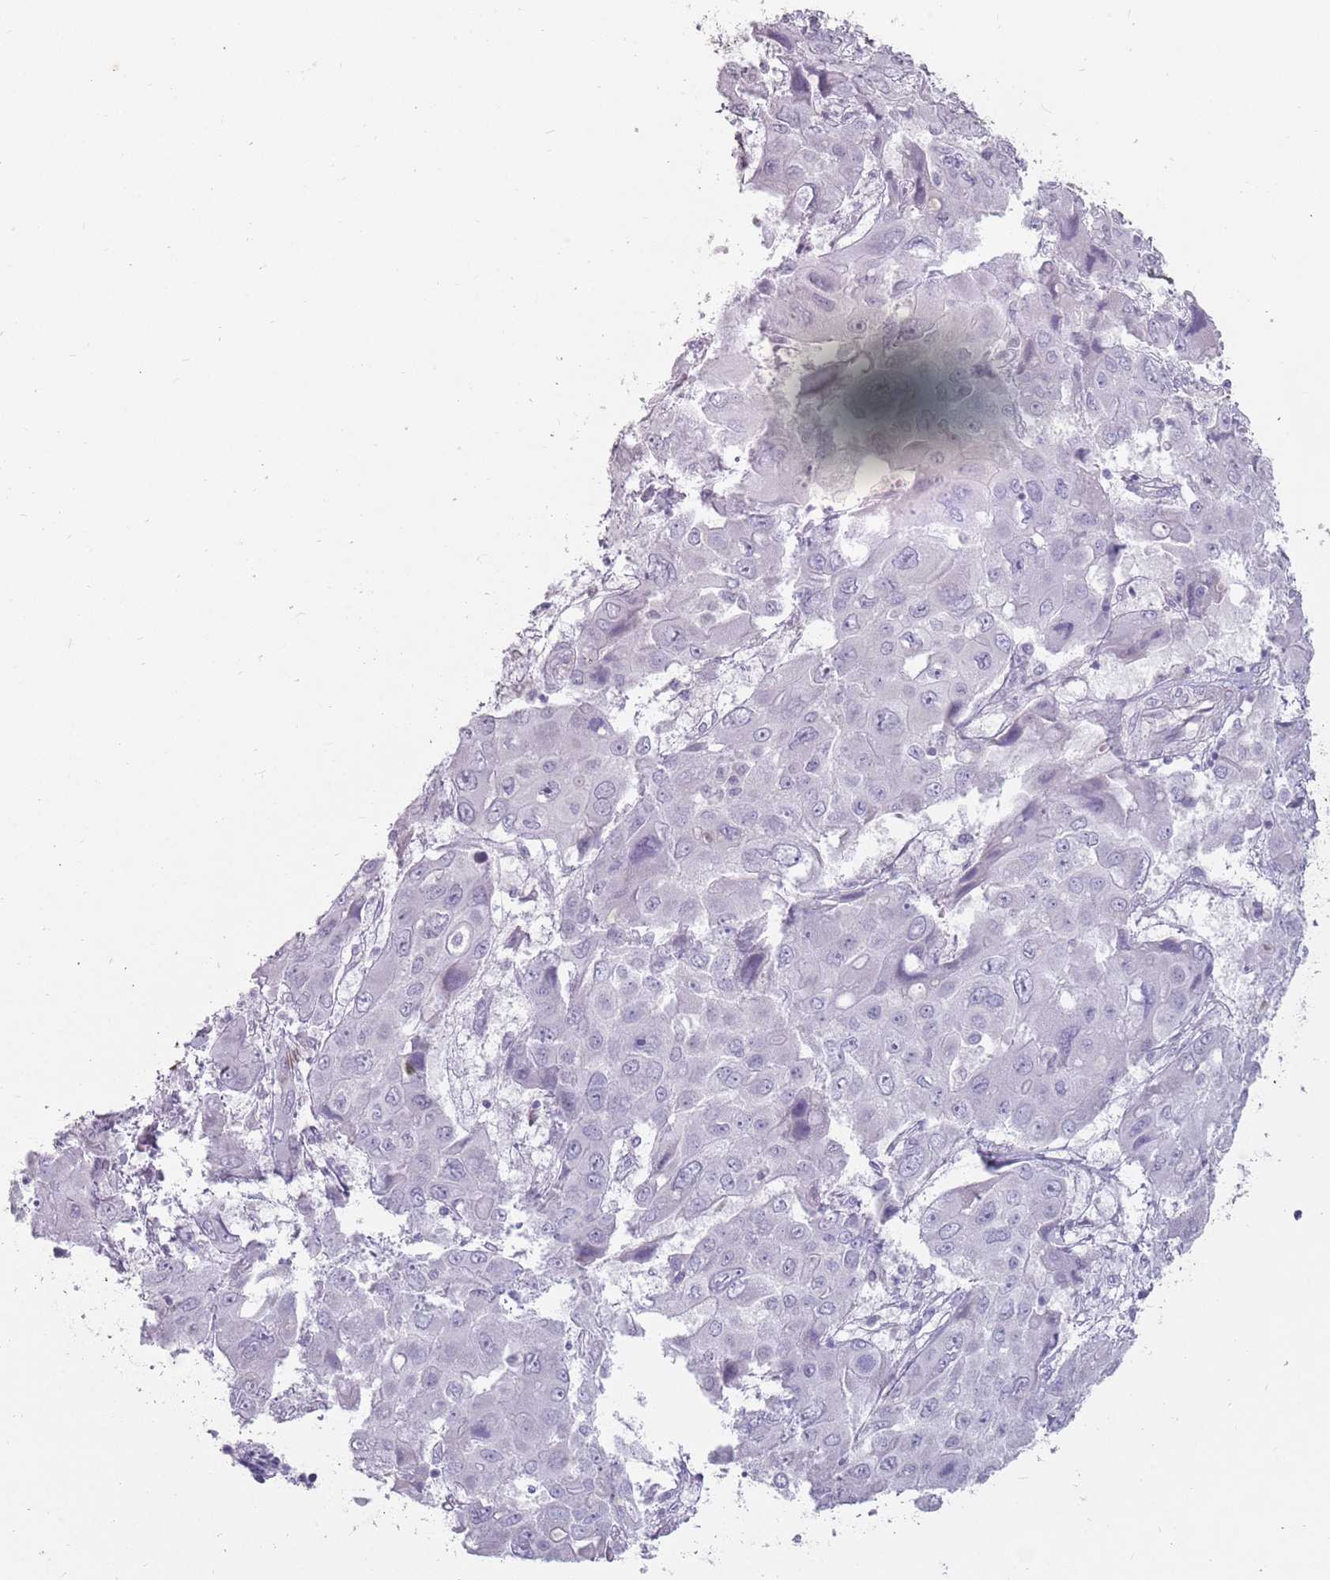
{"staining": {"intensity": "negative", "quantity": "none", "location": "none"}, "tissue": "liver cancer", "cell_type": "Tumor cells", "image_type": "cancer", "snomed": [{"axis": "morphology", "description": "Cholangiocarcinoma"}, {"axis": "topography", "description": "Liver"}], "caption": "An immunohistochemistry histopathology image of liver cholangiocarcinoma is shown. There is no staining in tumor cells of liver cholangiocarcinoma.", "gene": "DDX4", "patient": {"sex": "male", "age": 67}}